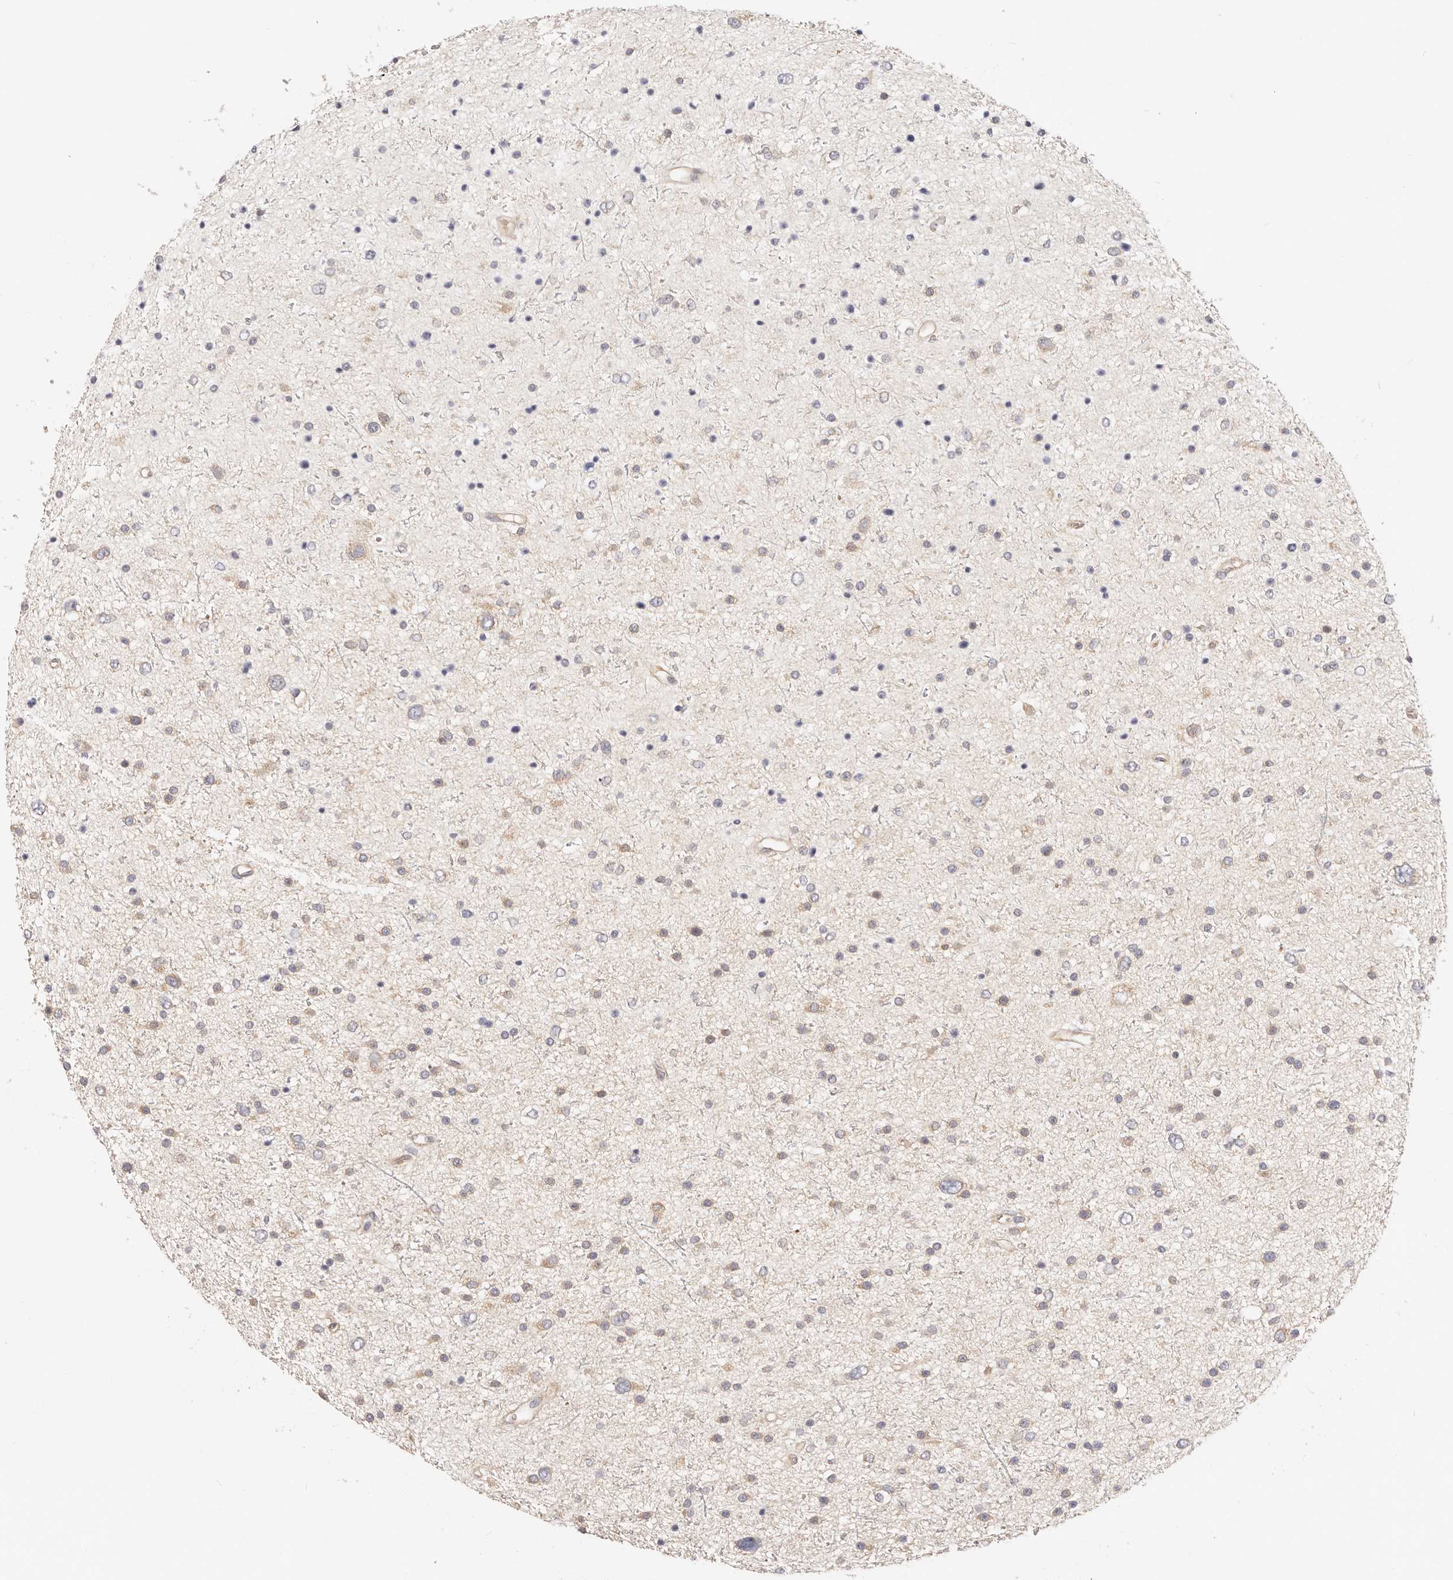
{"staining": {"intensity": "weak", "quantity": "<25%", "location": "cytoplasmic/membranous"}, "tissue": "glioma", "cell_type": "Tumor cells", "image_type": "cancer", "snomed": [{"axis": "morphology", "description": "Glioma, malignant, Low grade"}, {"axis": "topography", "description": "Brain"}], "caption": "Immunohistochemical staining of malignant glioma (low-grade) shows no significant staining in tumor cells.", "gene": "KCMF1", "patient": {"sex": "female", "age": 37}}